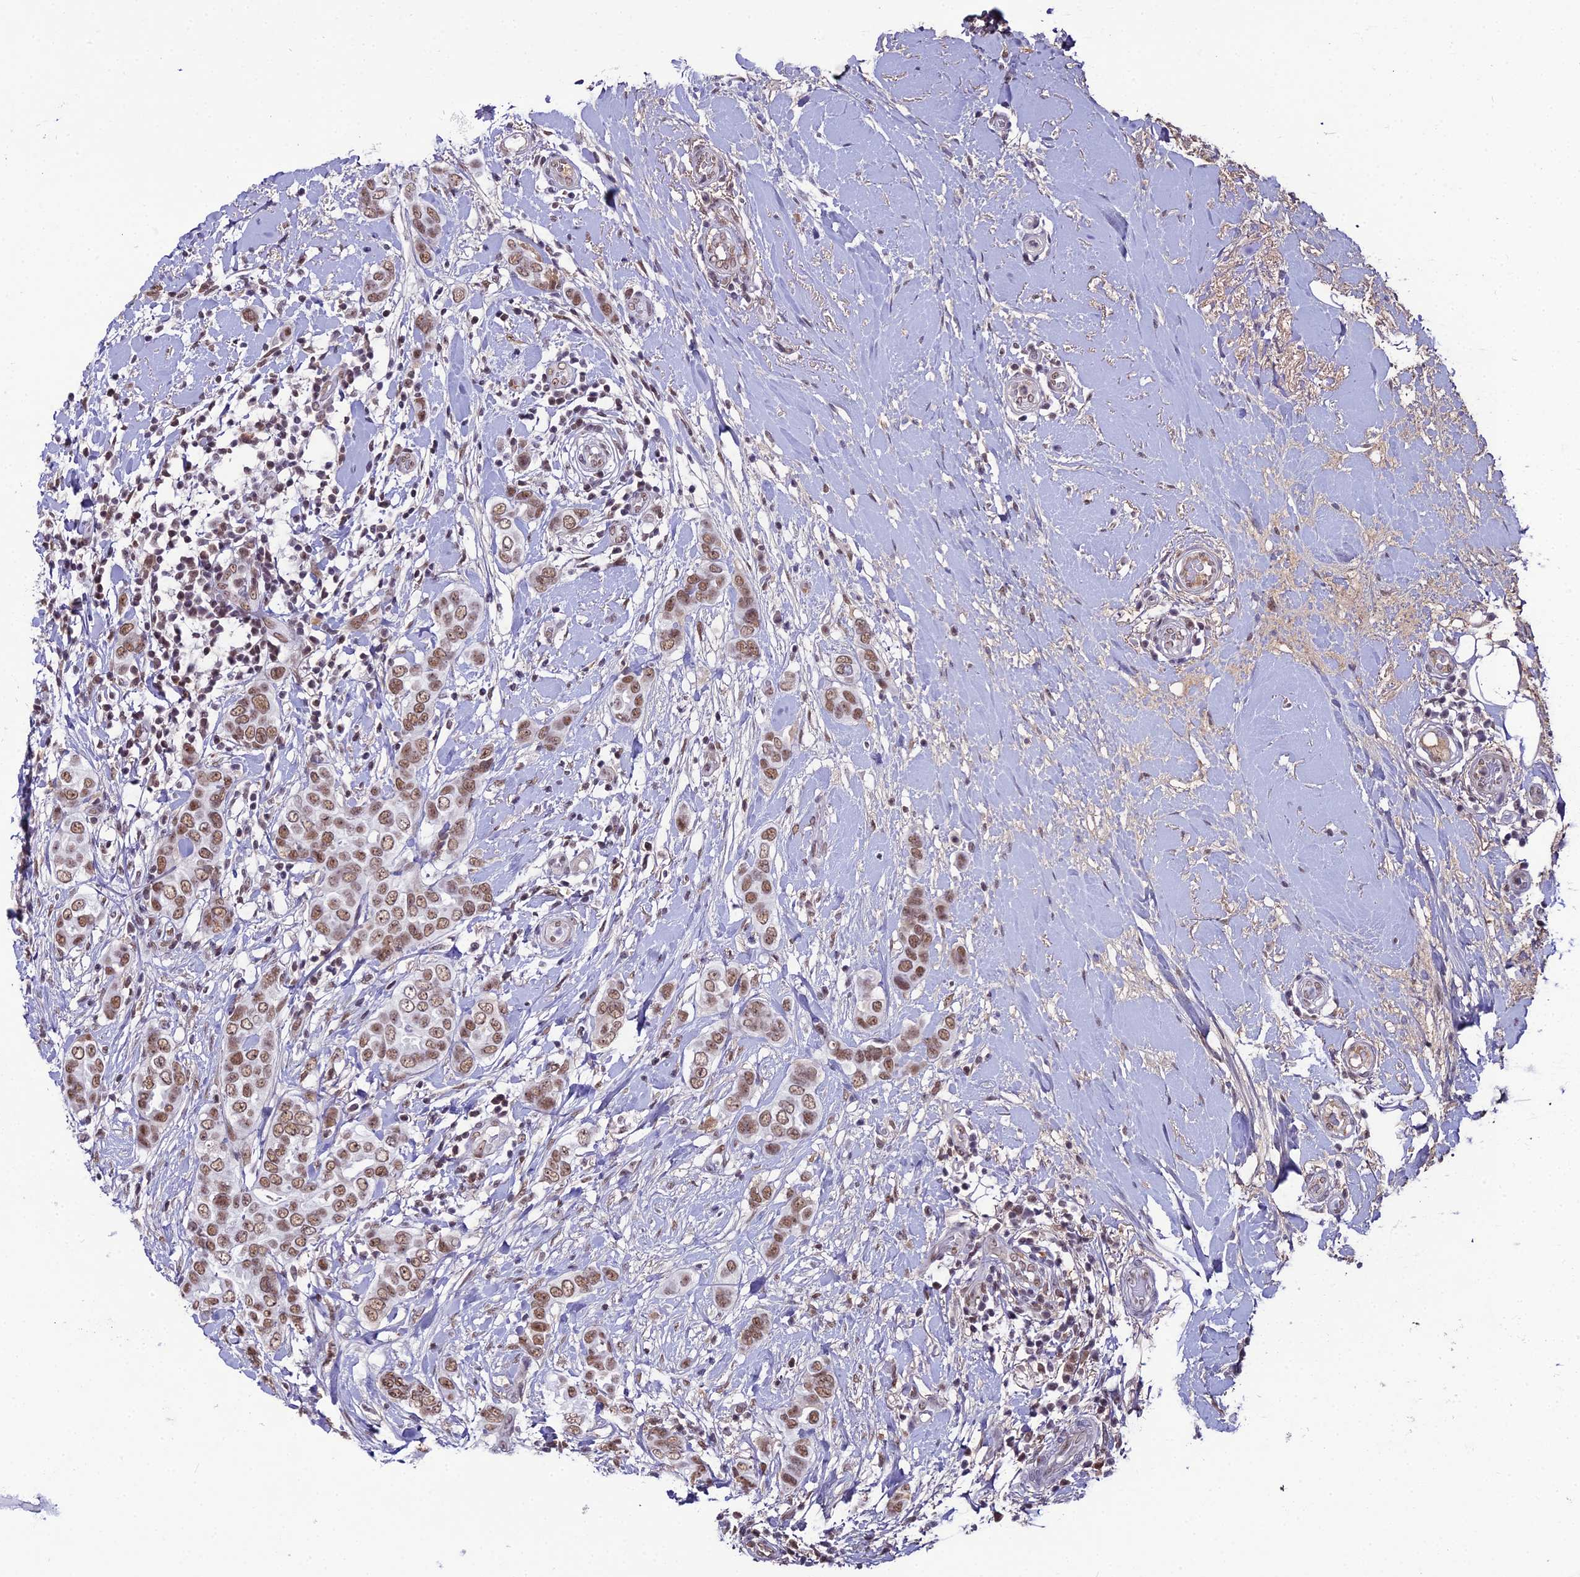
{"staining": {"intensity": "moderate", "quantity": ">75%", "location": "nuclear"}, "tissue": "breast cancer", "cell_type": "Tumor cells", "image_type": "cancer", "snomed": [{"axis": "morphology", "description": "Lobular carcinoma"}, {"axis": "topography", "description": "Breast"}], "caption": "Human lobular carcinoma (breast) stained with a brown dye reveals moderate nuclear positive staining in about >75% of tumor cells.", "gene": "RBM12", "patient": {"sex": "female", "age": 51}}